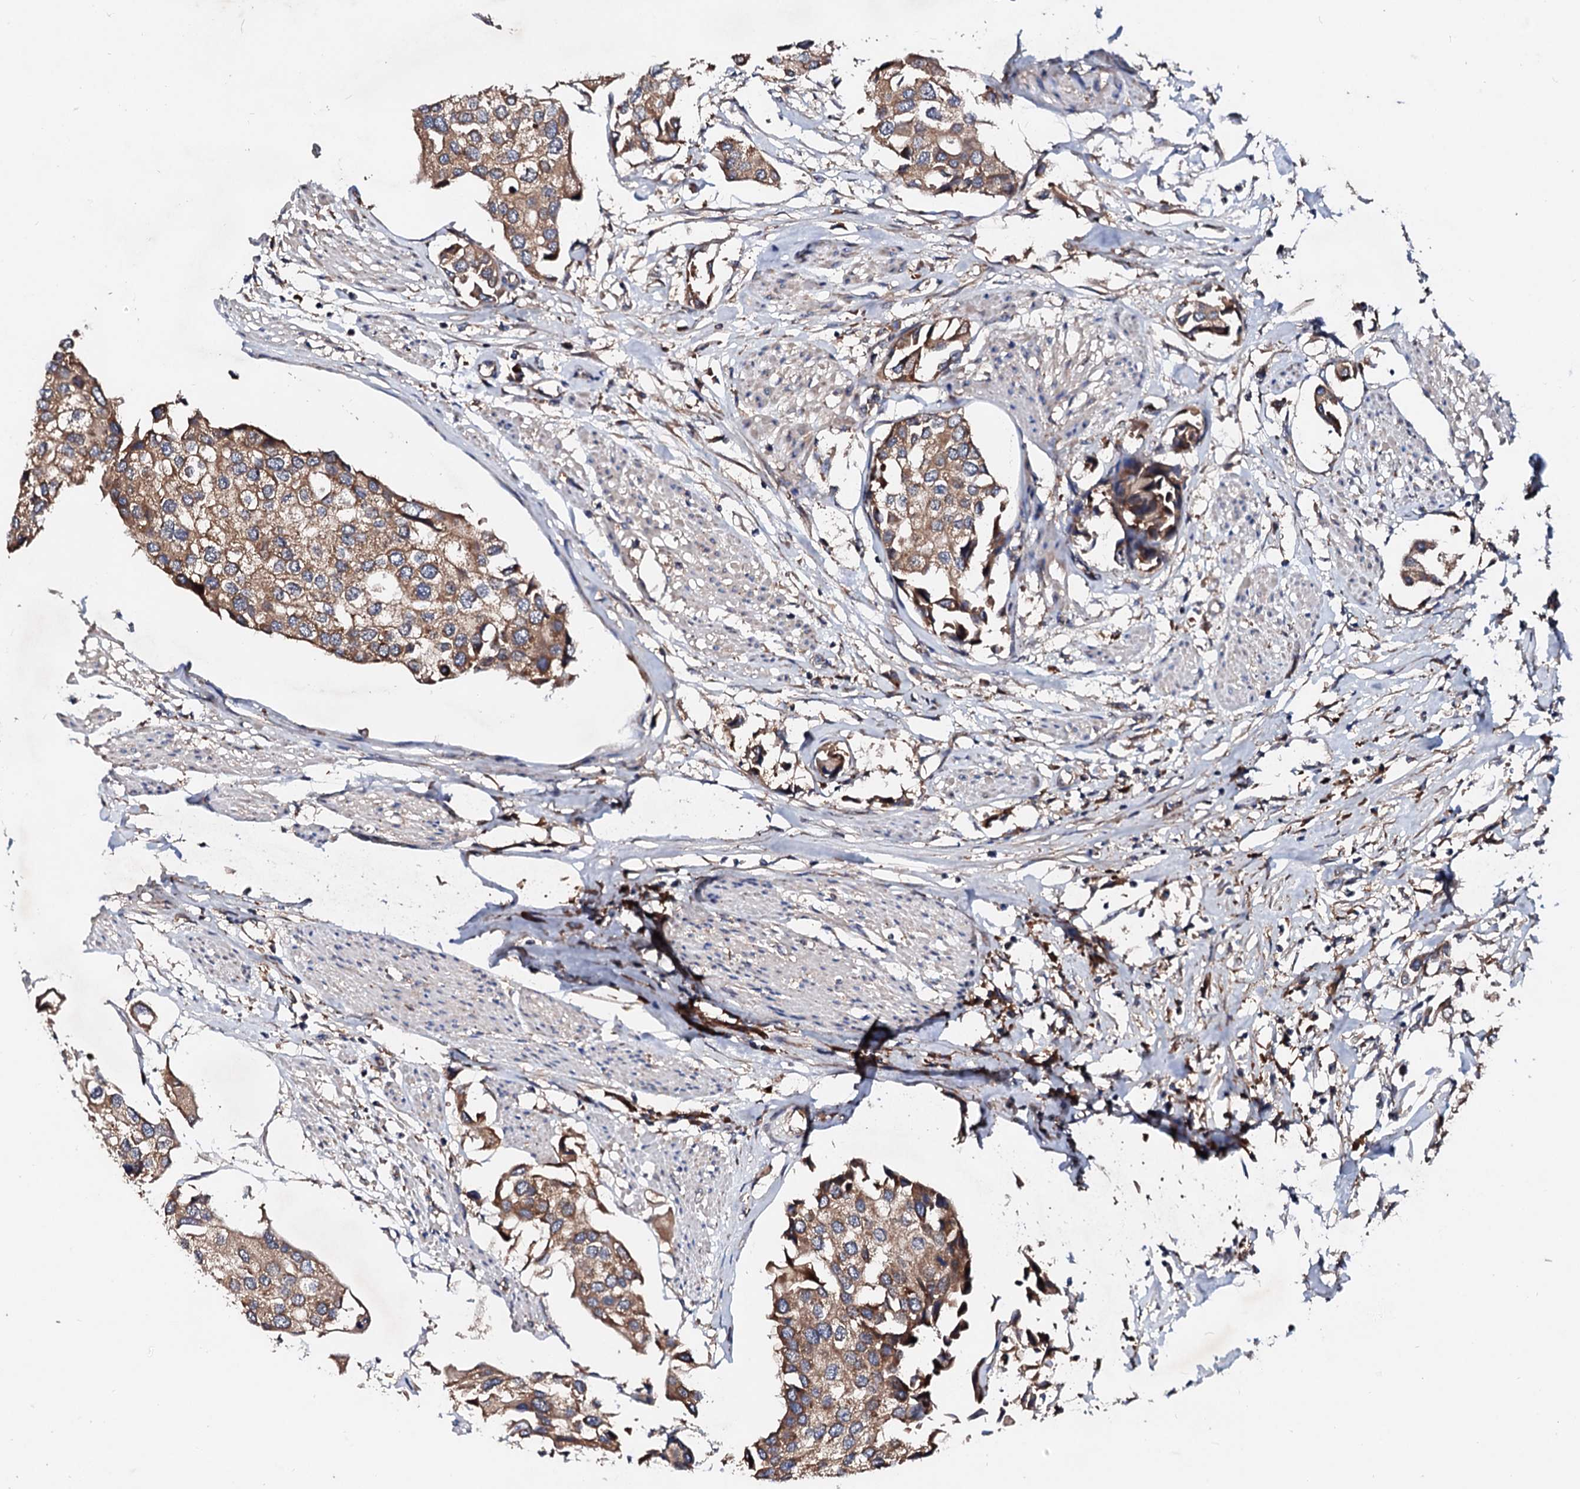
{"staining": {"intensity": "moderate", "quantity": ">75%", "location": "cytoplasmic/membranous"}, "tissue": "urothelial cancer", "cell_type": "Tumor cells", "image_type": "cancer", "snomed": [{"axis": "morphology", "description": "Urothelial carcinoma, High grade"}, {"axis": "topography", "description": "Urinary bladder"}], "caption": "Immunohistochemical staining of human urothelial carcinoma (high-grade) reveals medium levels of moderate cytoplasmic/membranous protein staining in about >75% of tumor cells. (DAB (3,3'-diaminobenzidine) = brown stain, brightfield microscopy at high magnification).", "gene": "EXTL1", "patient": {"sex": "male", "age": 64}}